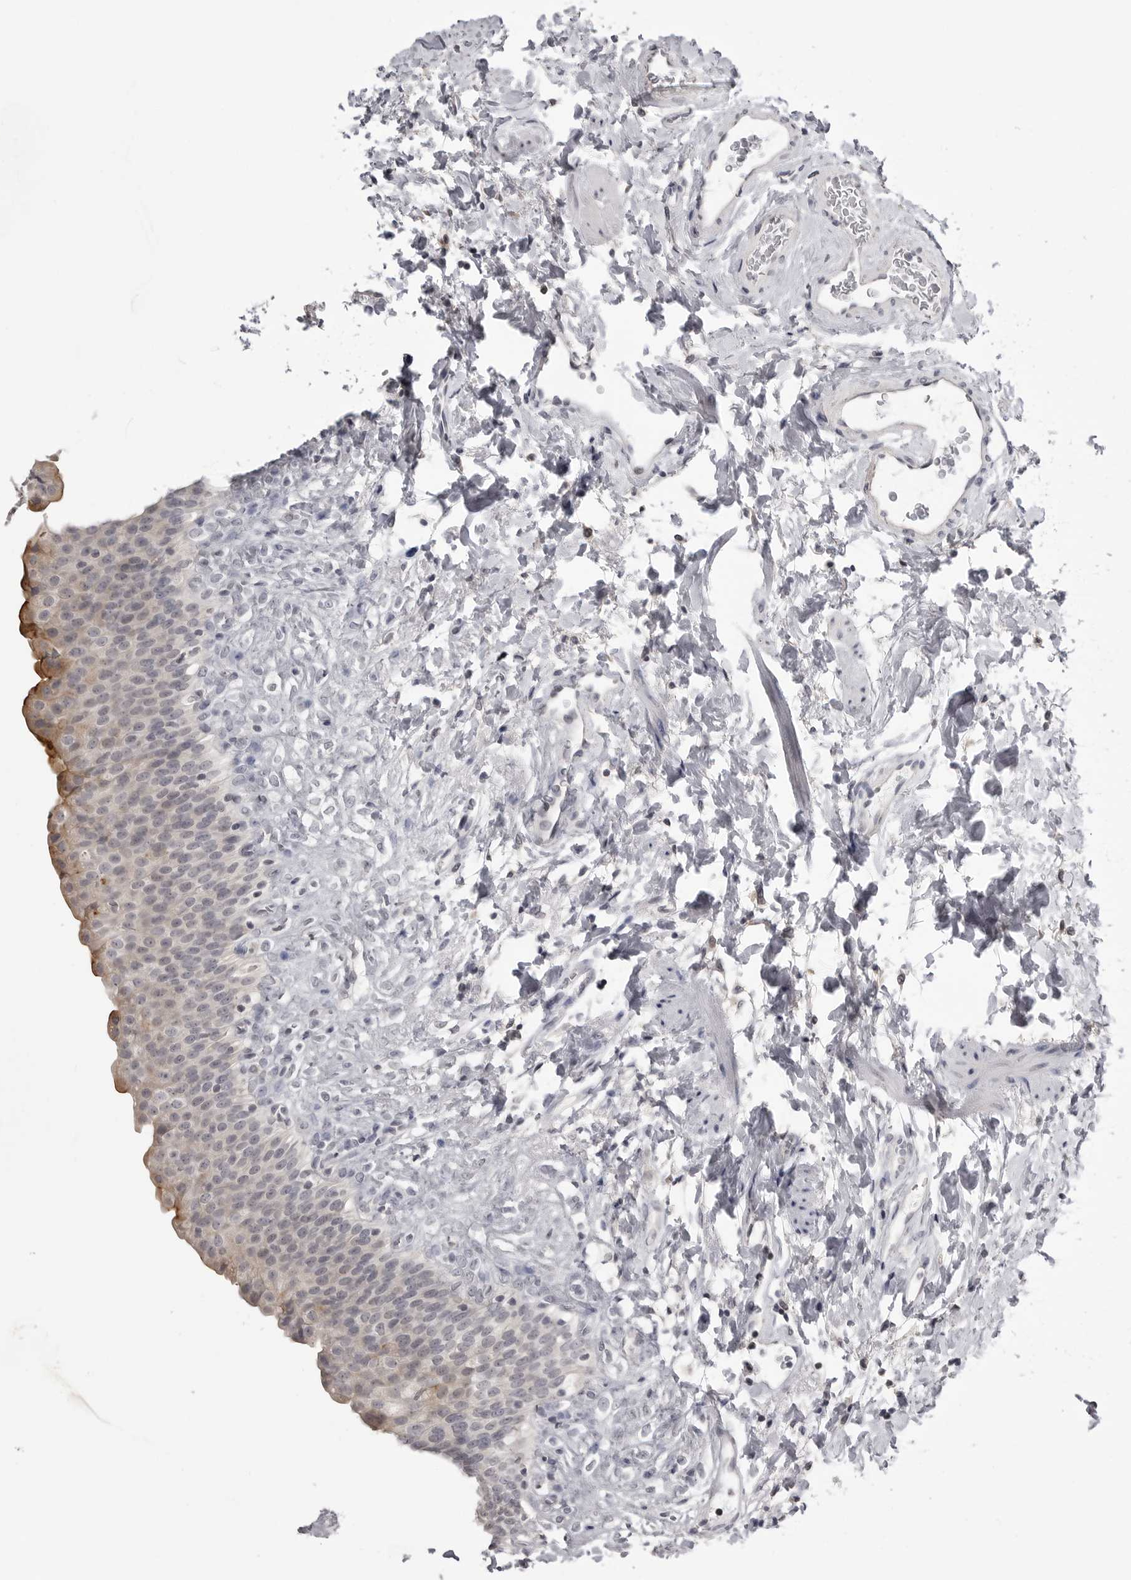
{"staining": {"intensity": "moderate", "quantity": "<25%", "location": "cytoplasmic/membranous"}, "tissue": "urinary bladder", "cell_type": "Urothelial cells", "image_type": "normal", "snomed": [{"axis": "morphology", "description": "Normal tissue, NOS"}, {"axis": "topography", "description": "Urinary bladder"}], "caption": "A low amount of moderate cytoplasmic/membranous expression is present in approximately <25% of urothelial cells in unremarkable urinary bladder.", "gene": "GPN2", "patient": {"sex": "female", "age": 79}}